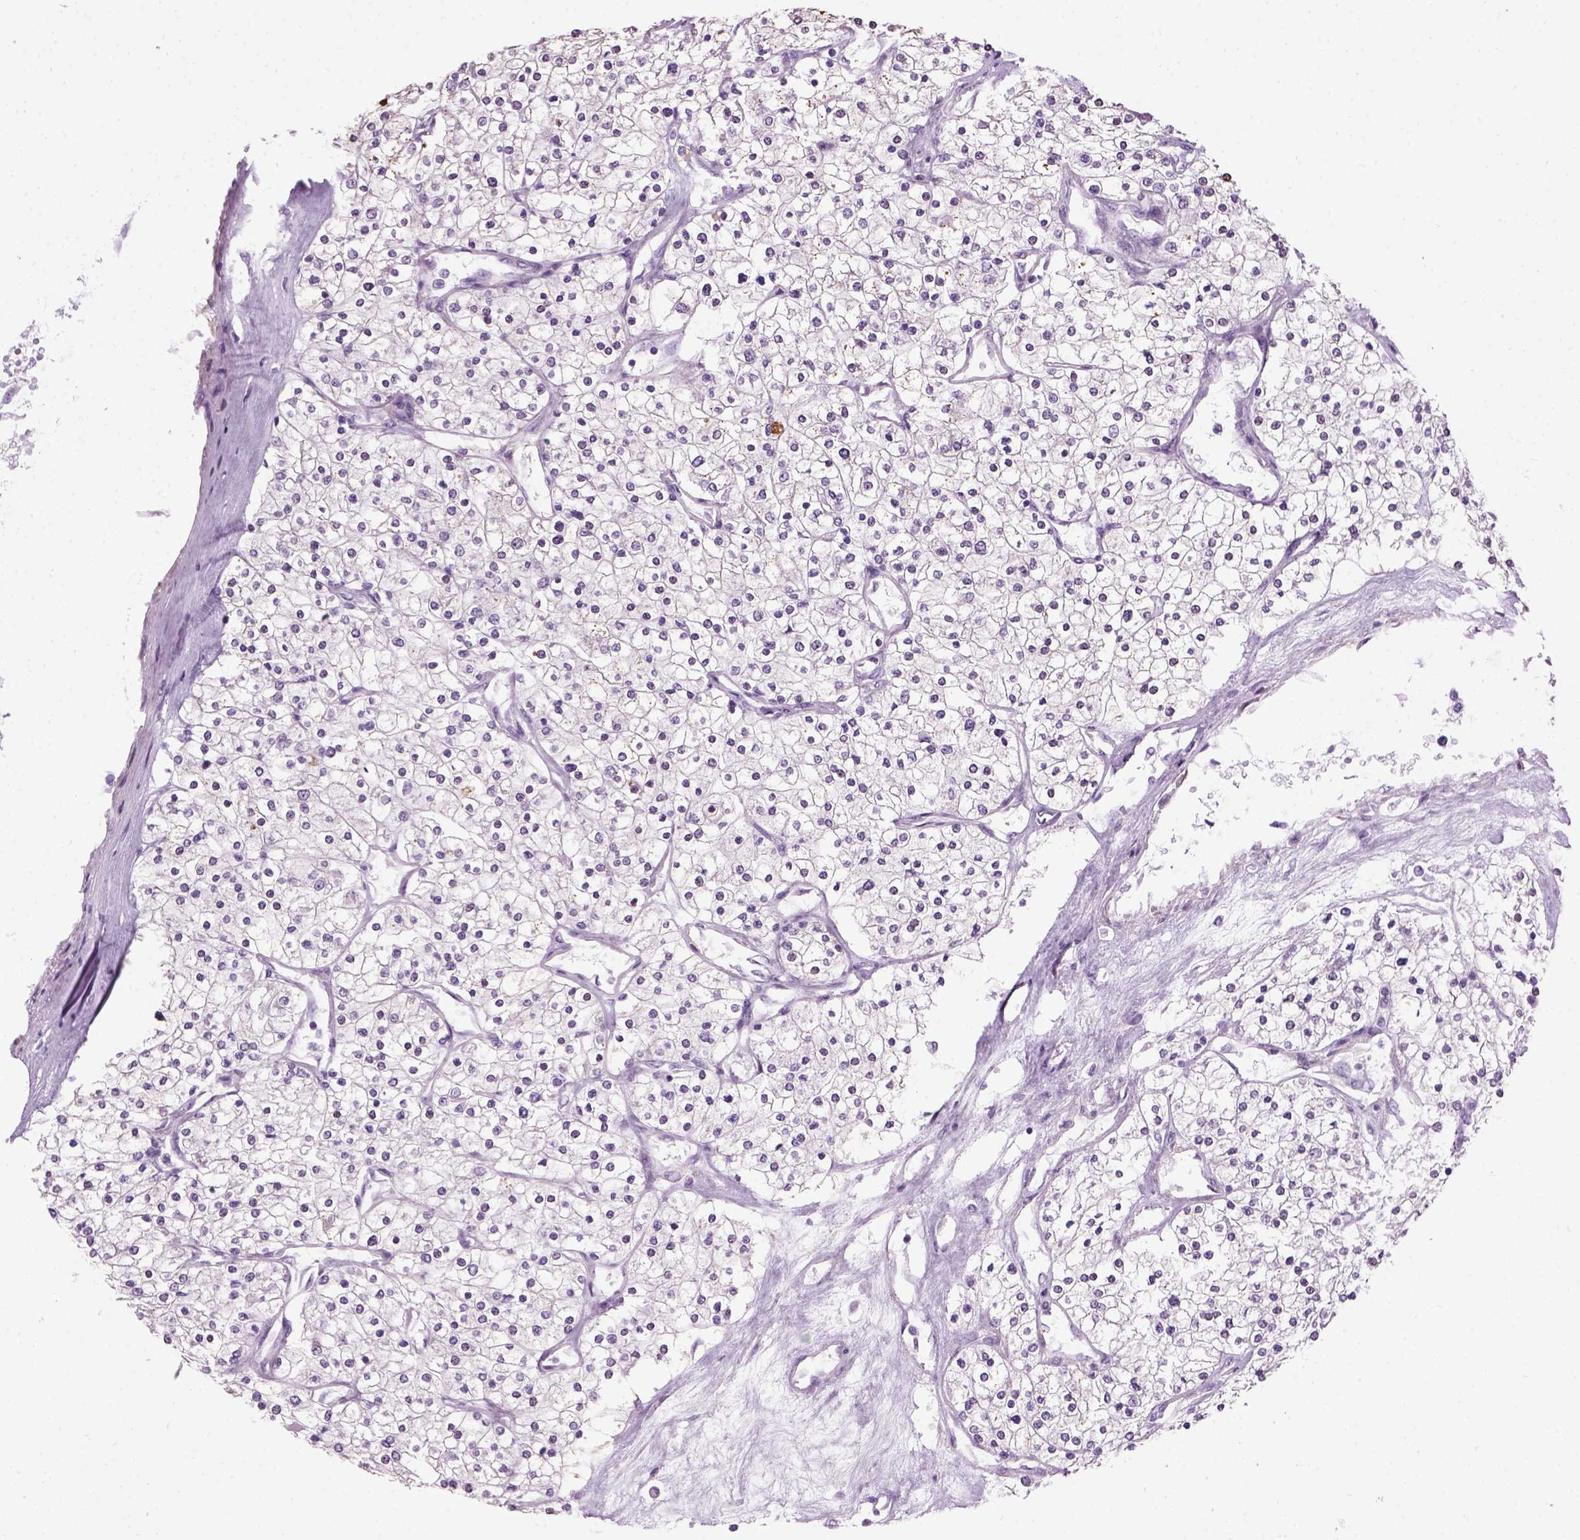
{"staining": {"intensity": "negative", "quantity": "none", "location": "none"}, "tissue": "renal cancer", "cell_type": "Tumor cells", "image_type": "cancer", "snomed": [{"axis": "morphology", "description": "Adenocarcinoma, NOS"}, {"axis": "topography", "description": "Kidney"}], "caption": "IHC micrograph of human adenocarcinoma (renal) stained for a protein (brown), which reveals no expression in tumor cells.", "gene": "FAM161A", "patient": {"sex": "male", "age": 80}}